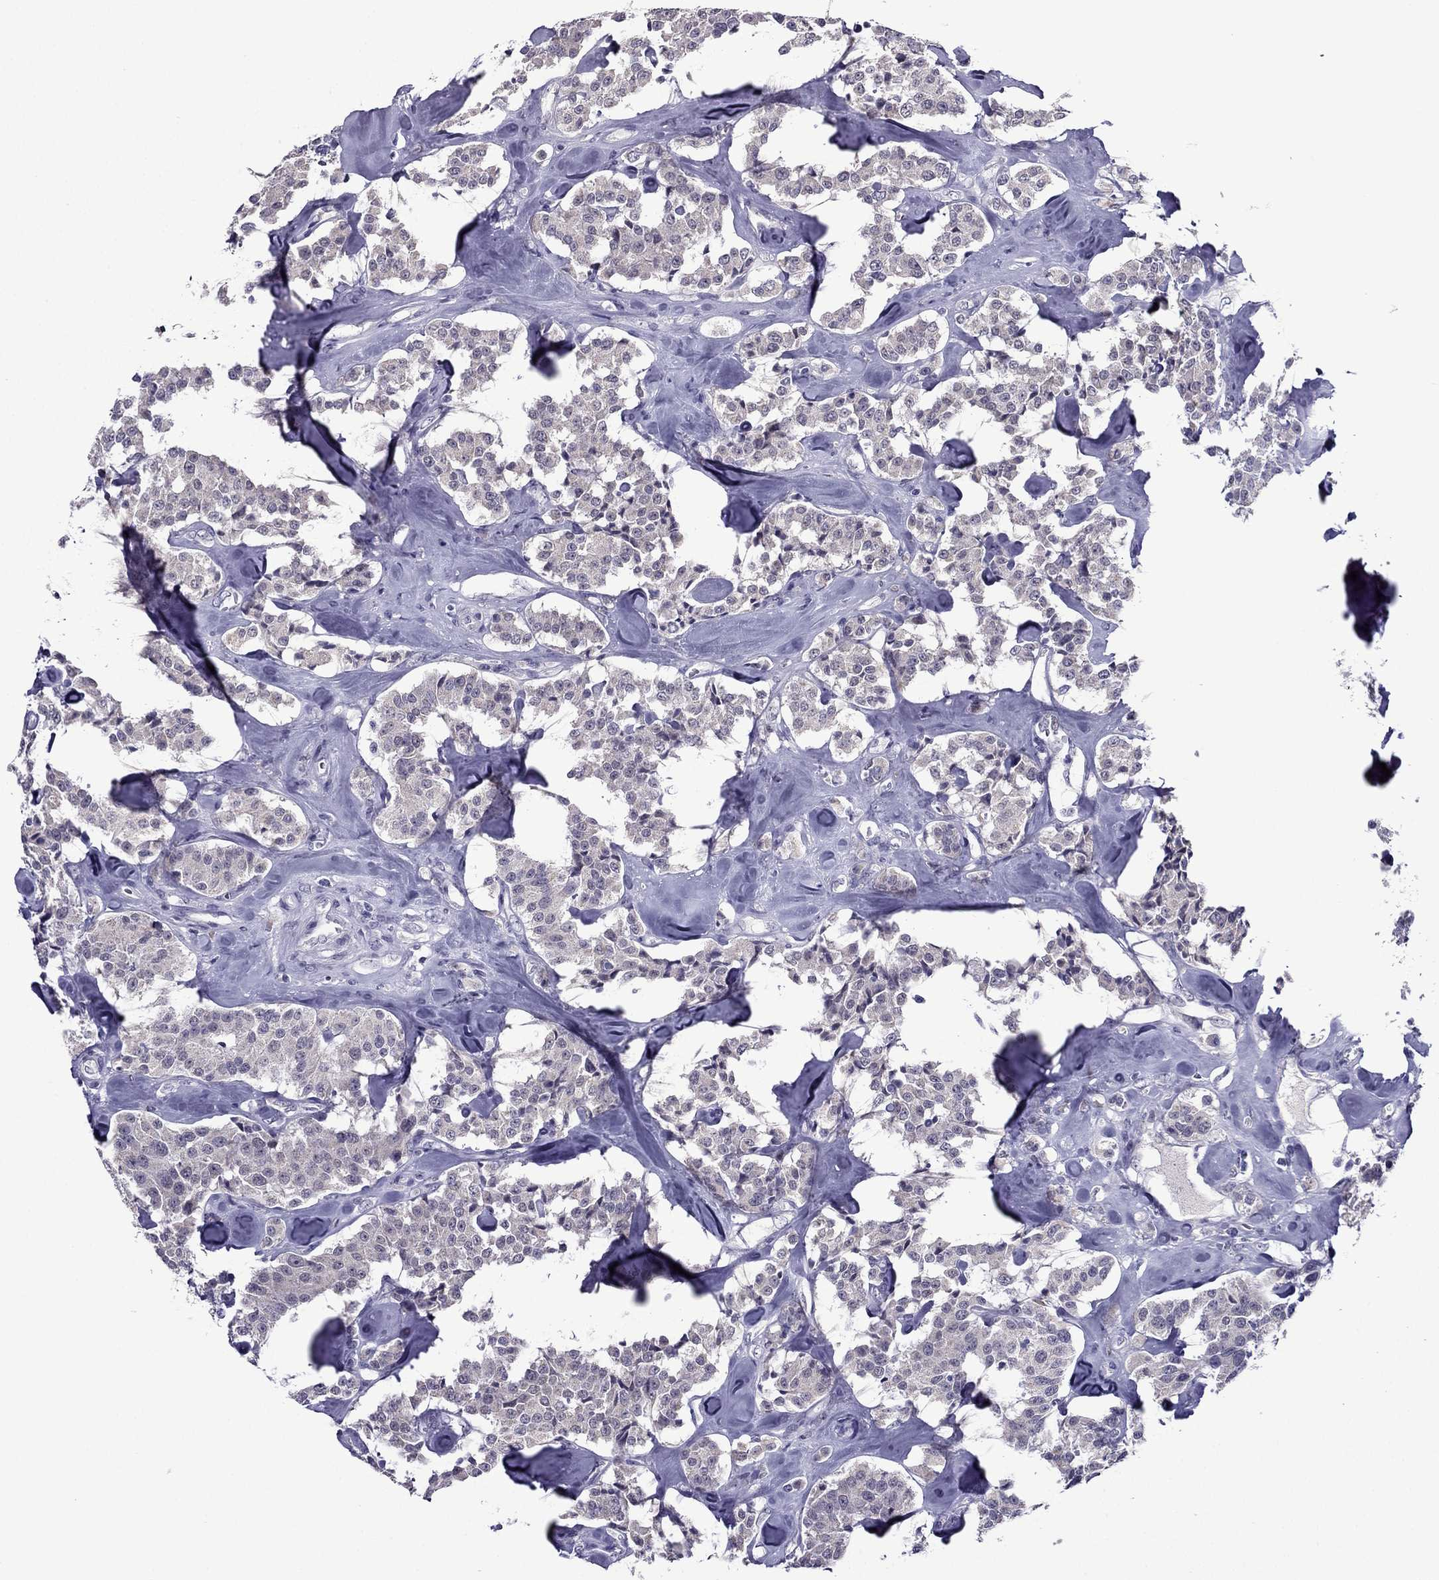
{"staining": {"intensity": "negative", "quantity": "none", "location": "none"}, "tissue": "carcinoid", "cell_type": "Tumor cells", "image_type": "cancer", "snomed": [{"axis": "morphology", "description": "Carcinoid, malignant, NOS"}, {"axis": "topography", "description": "Pancreas"}], "caption": "This photomicrograph is of malignant carcinoid stained with immunohistochemistry (IHC) to label a protein in brown with the nuclei are counter-stained blue. There is no staining in tumor cells.", "gene": "MYBPH", "patient": {"sex": "male", "age": 41}}